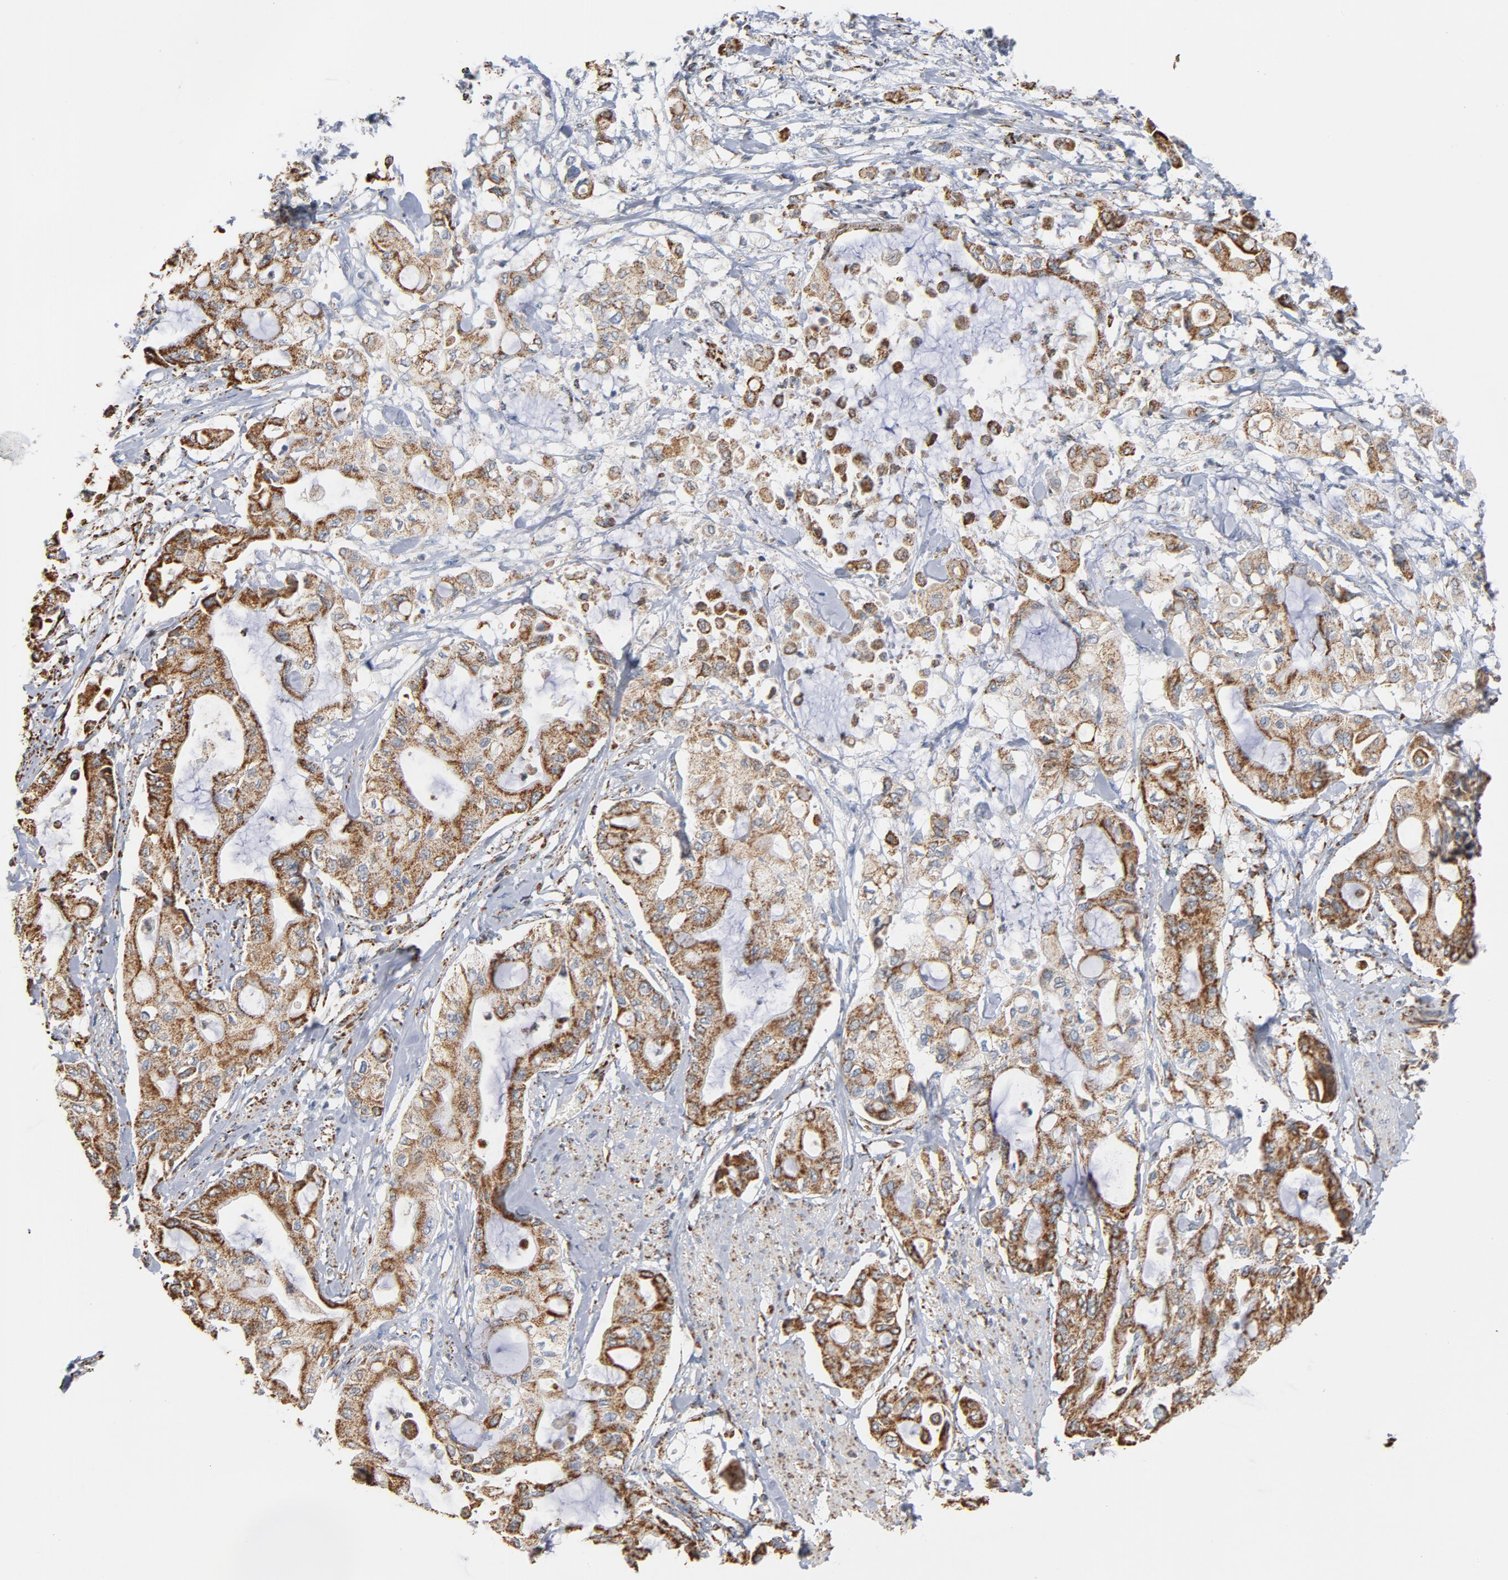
{"staining": {"intensity": "strong", "quantity": ">75%", "location": "cytoplasmic/membranous"}, "tissue": "pancreatic cancer", "cell_type": "Tumor cells", "image_type": "cancer", "snomed": [{"axis": "morphology", "description": "Adenocarcinoma, NOS"}, {"axis": "morphology", "description": "Adenocarcinoma, metastatic, NOS"}, {"axis": "topography", "description": "Lymph node"}, {"axis": "topography", "description": "Pancreas"}, {"axis": "topography", "description": "Duodenum"}], "caption": "A high amount of strong cytoplasmic/membranous expression is appreciated in about >75% of tumor cells in pancreatic cancer (adenocarcinoma) tissue.", "gene": "NDUFS4", "patient": {"sex": "female", "age": 64}}